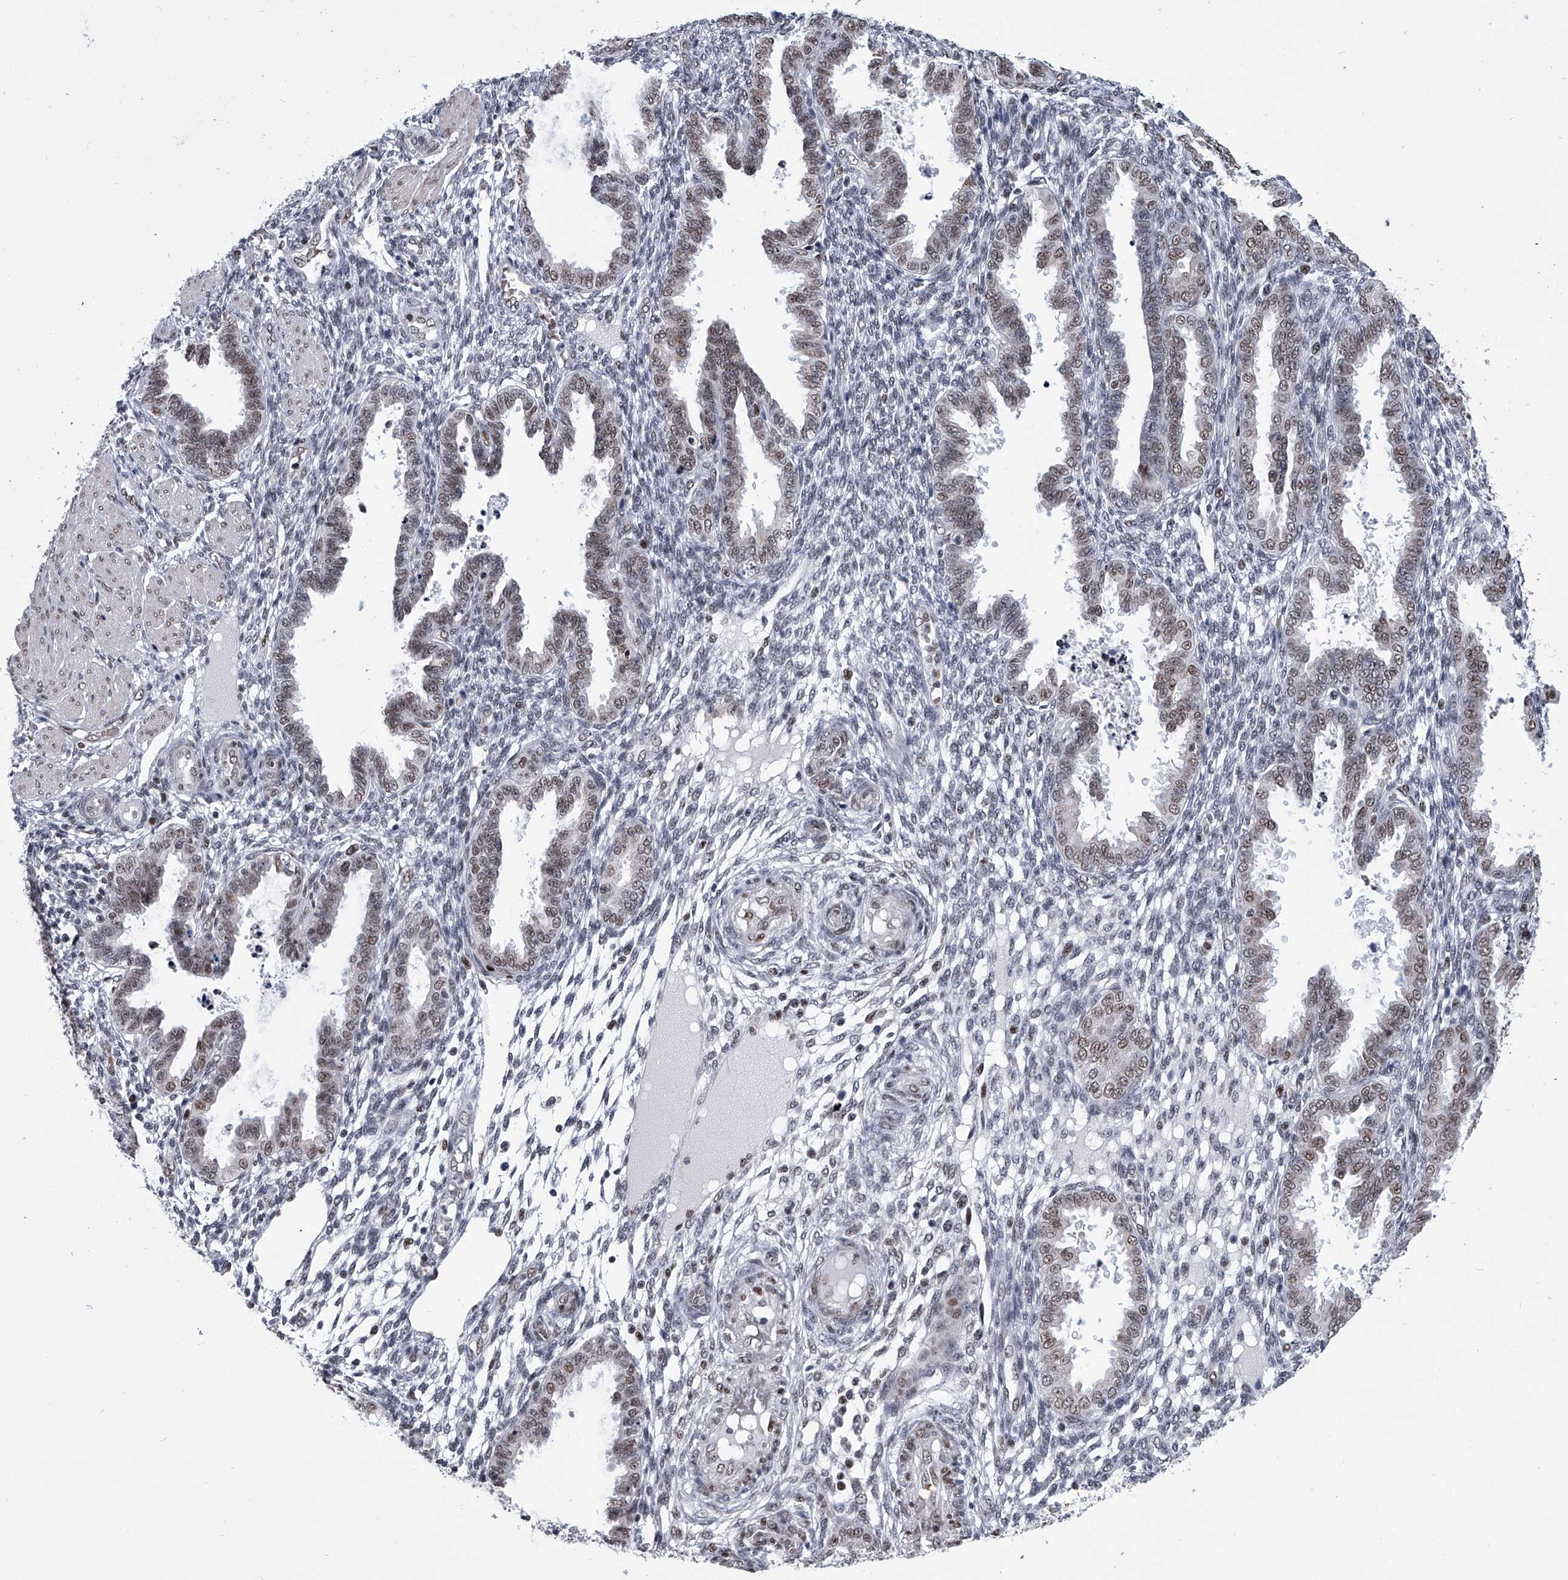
{"staining": {"intensity": "weak", "quantity": "<25%", "location": "nuclear"}, "tissue": "endometrium", "cell_type": "Cells in endometrial stroma", "image_type": "normal", "snomed": [{"axis": "morphology", "description": "Normal tissue, NOS"}, {"axis": "topography", "description": "Endometrium"}], "caption": "The immunohistochemistry (IHC) image has no significant expression in cells in endometrial stroma of endometrium.", "gene": "SIM2", "patient": {"sex": "female", "age": 33}}